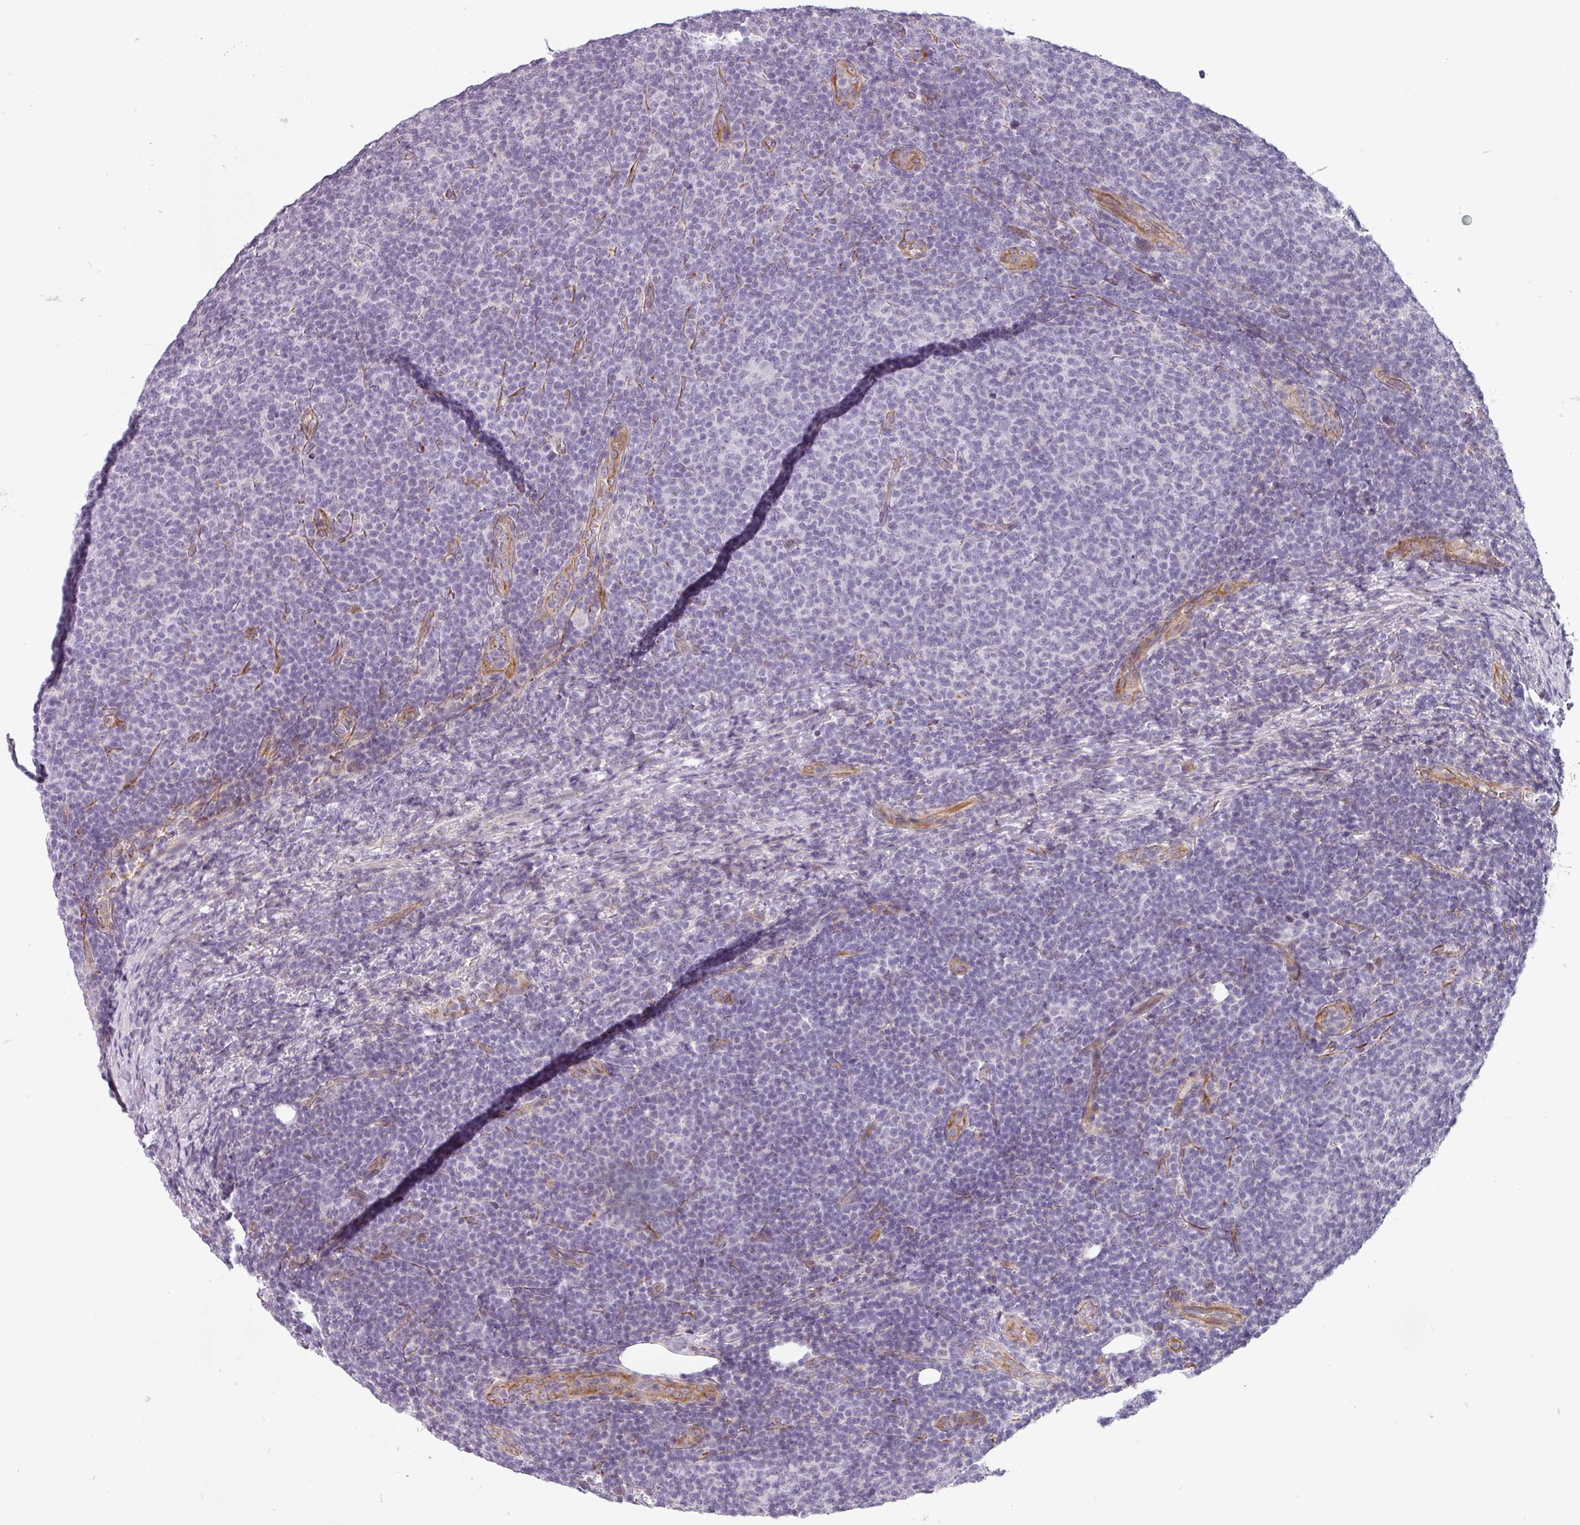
{"staining": {"intensity": "negative", "quantity": "none", "location": "none"}, "tissue": "lymphoma", "cell_type": "Tumor cells", "image_type": "cancer", "snomed": [{"axis": "morphology", "description": "Malignant lymphoma, non-Hodgkin's type, Low grade"}, {"axis": "topography", "description": "Lymph node"}], "caption": "An immunohistochemistry image of low-grade malignant lymphoma, non-Hodgkin's type is shown. There is no staining in tumor cells of low-grade malignant lymphoma, non-Hodgkin's type. The staining was performed using DAB (3,3'-diaminobenzidine) to visualize the protein expression in brown, while the nuclei were stained in blue with hematoxylin (Magnification: 20x).", "gene": "CHRDL1", "patient": {"sex": "male", "age": 66}}